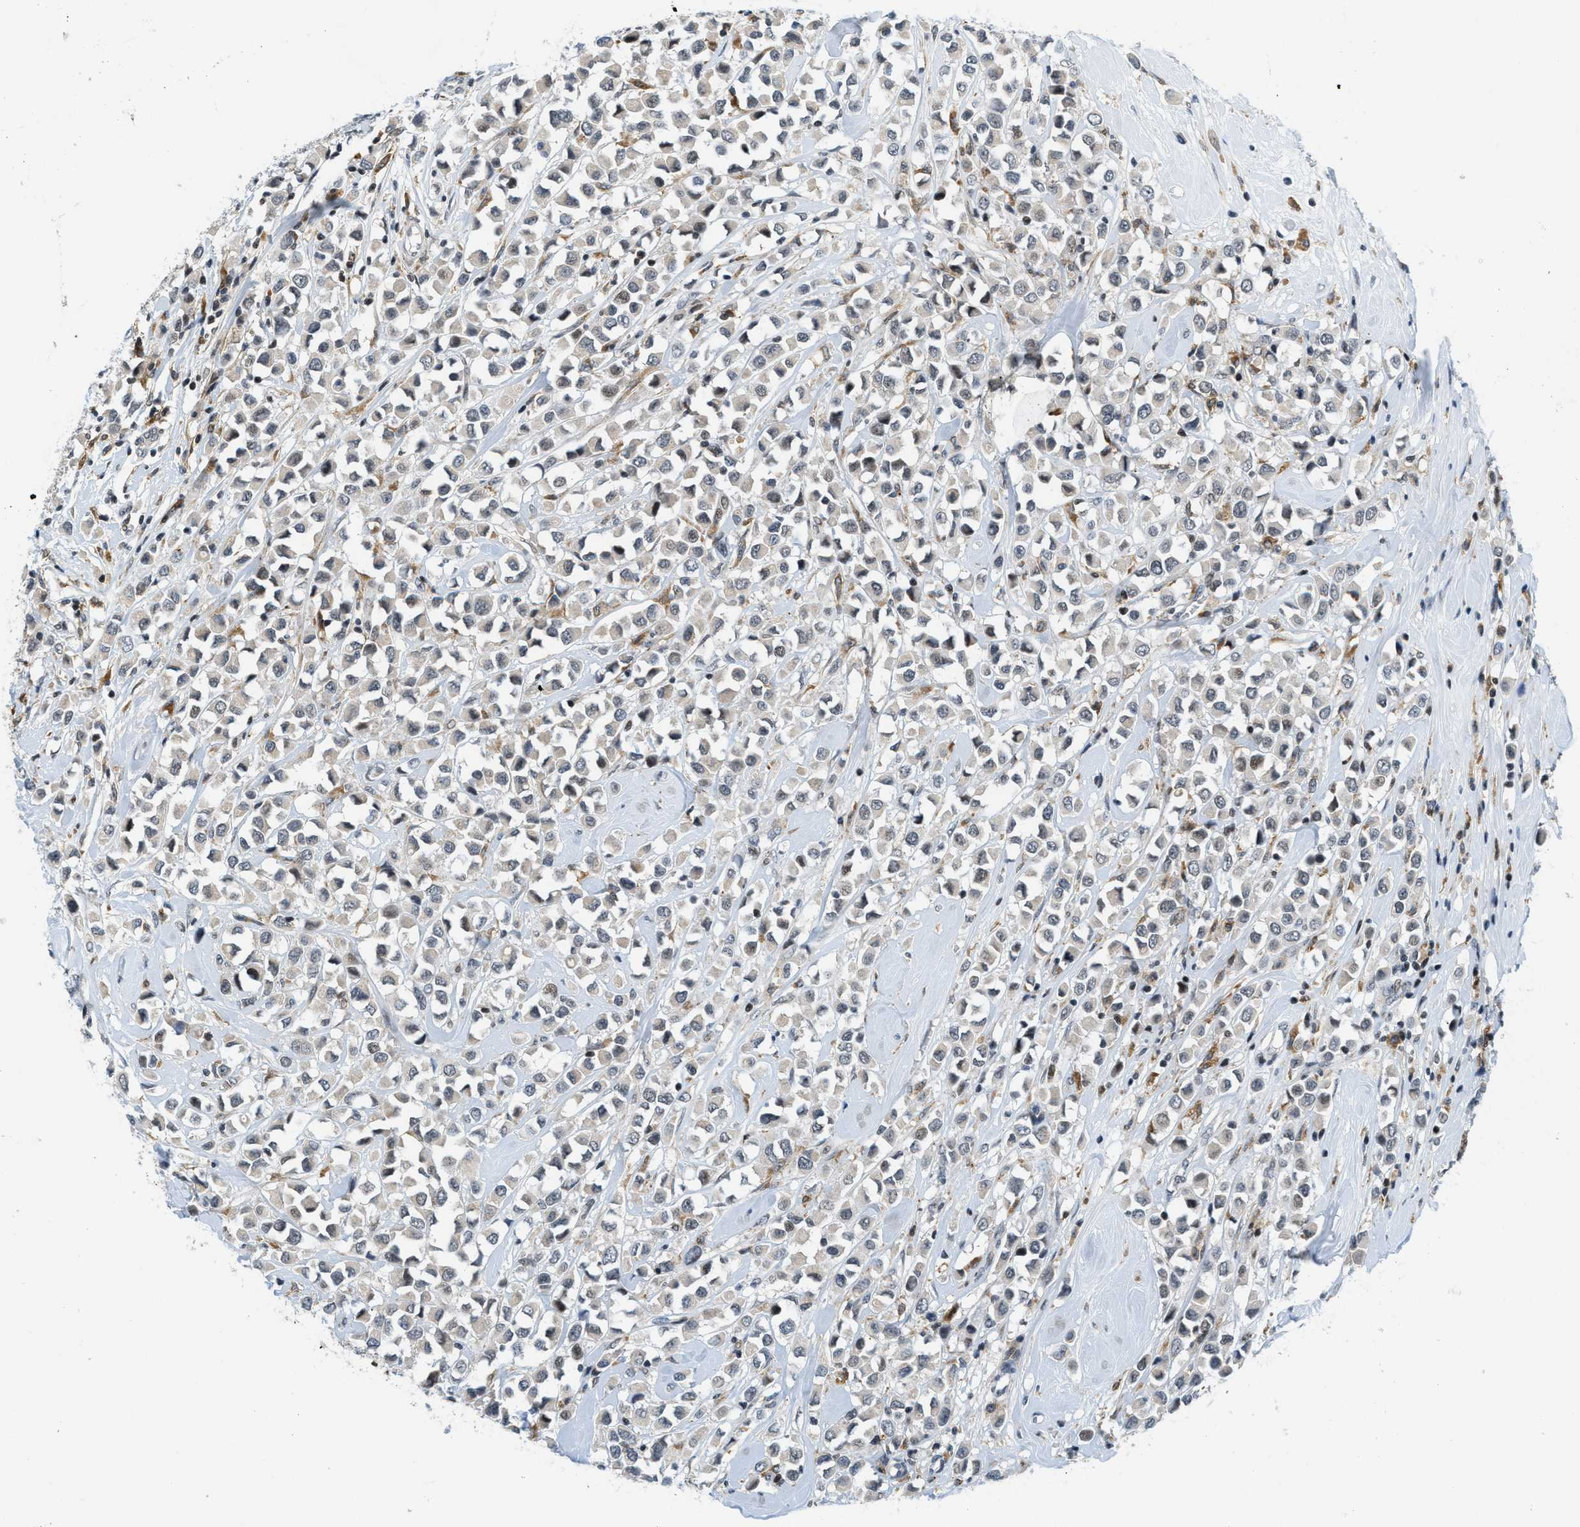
{"staining": {"intensity": "negative", "quantity": "none", "location": "none"}, "tissue": "breast cancer", "cell_type": "Tumor cells", "image_type": "cancer", "snomed": [{"axis": "morphology", "description": "Duct carcinoma"}, {"axis": "topography", "description": "Breast"}], "caption": "Immunohistochemical staining of breast cancer (infiltrating ductal carcinoma) exhibits no significant positivity in tumor cells. (DAB (3,3'-diaminobenzidine) immunohistochemistry (IHC), high magnification).", "gene": "ING1", "patient": {"sex": "female", "age": 61}}